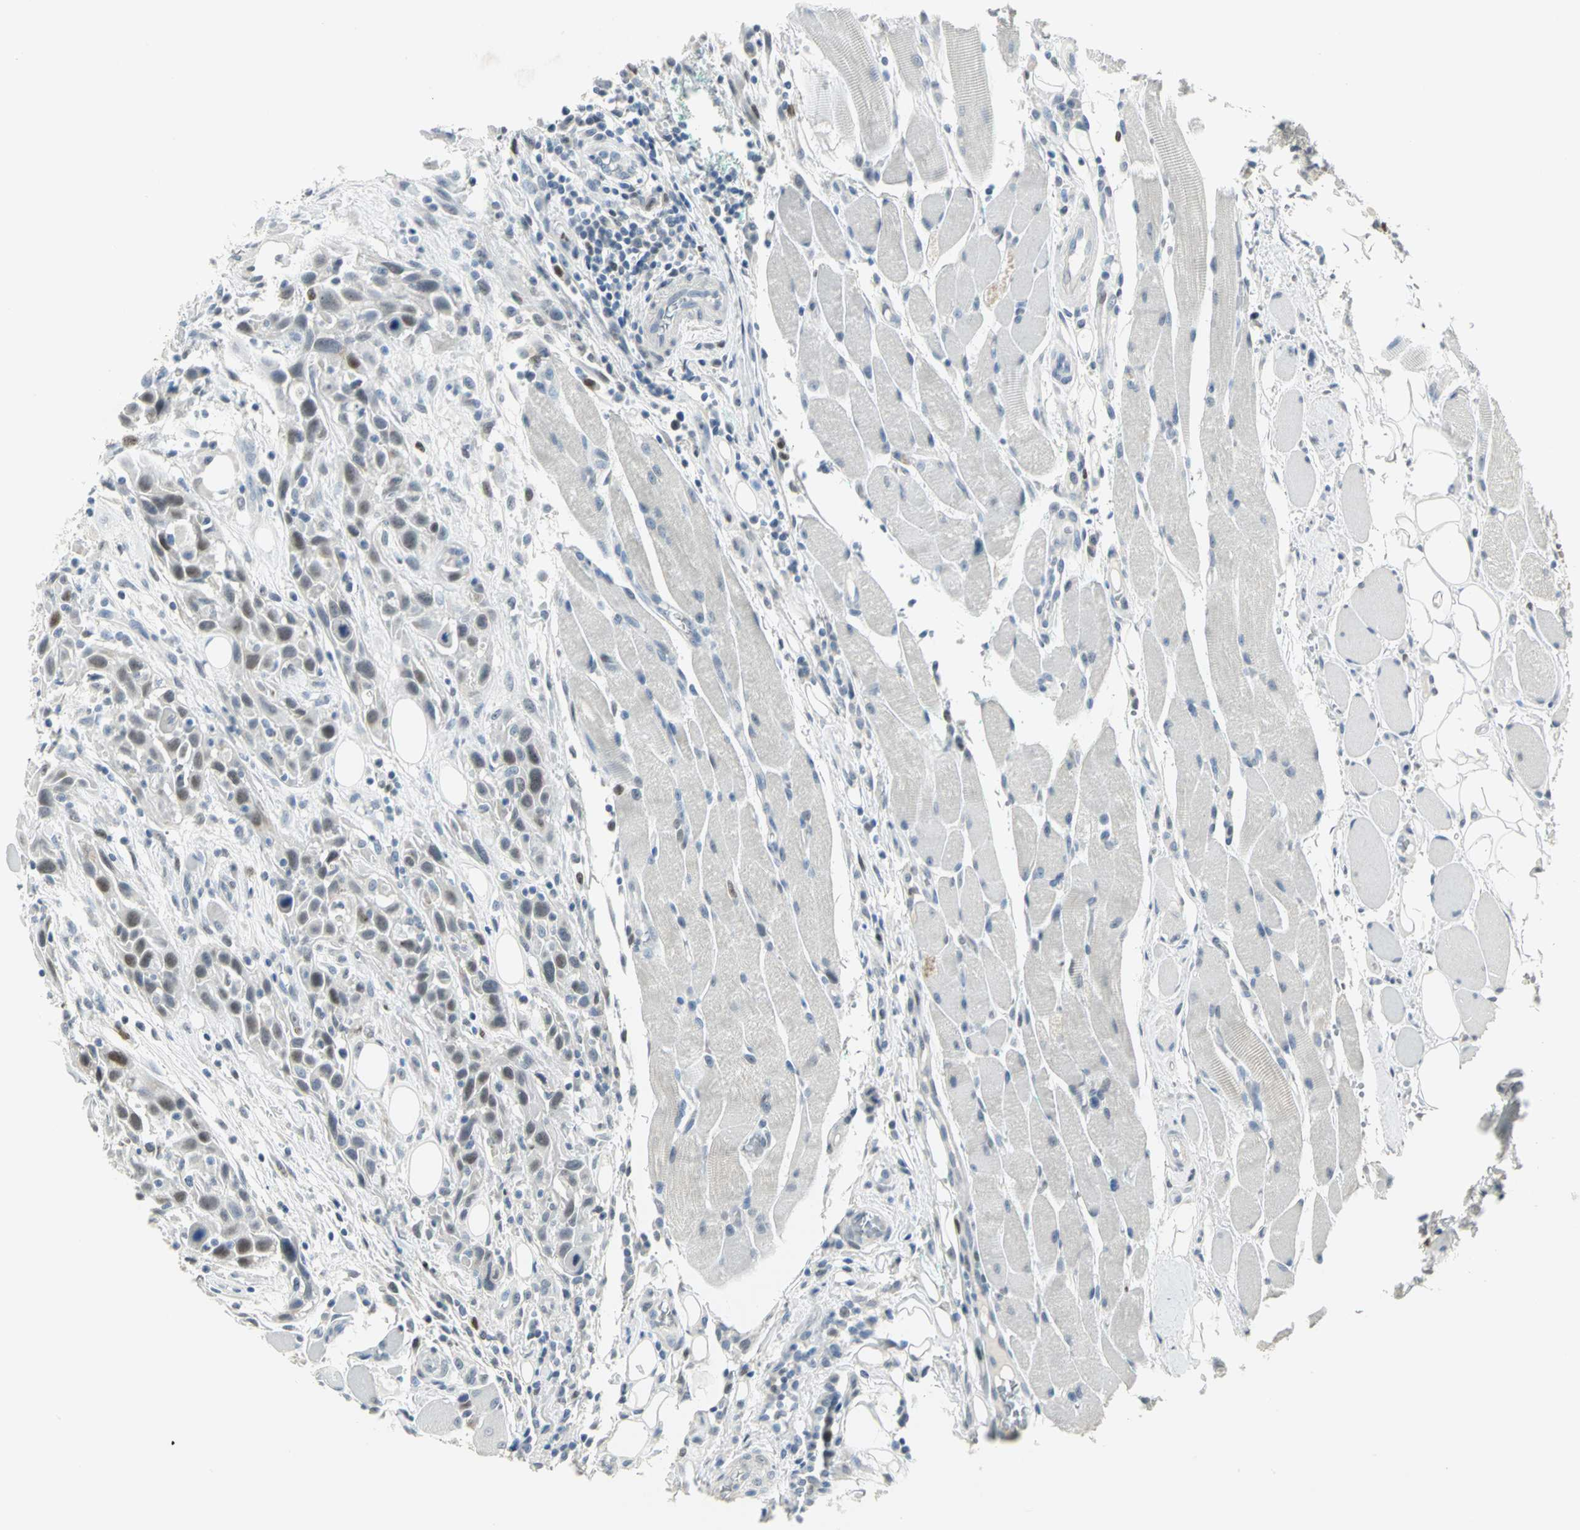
{"staining": {"intensity": "moderate", "quantity": ">75%", "location": "nuclear"}, "tissue": "head and neck cancer", "cell_type": "Tumor cells", "image_type": "cancer", "snomed": [{"axis": "morphology", "description": "Normal tissue, NOS"}, {"axis": "morphology", "description": "Squamous cell carcinoma, NOS"}, {"axis": "topography", "description": "Oral tissue"}, {"axis": "topography", "description": "Head-Neck"}], "caption": "Protein expression analysis of human head and neck cancer reveals moderate nuclear positivity in about >75% of tumor cells.", "gene": "BCL6", "patient": {"sex": "female", "age": 50}}